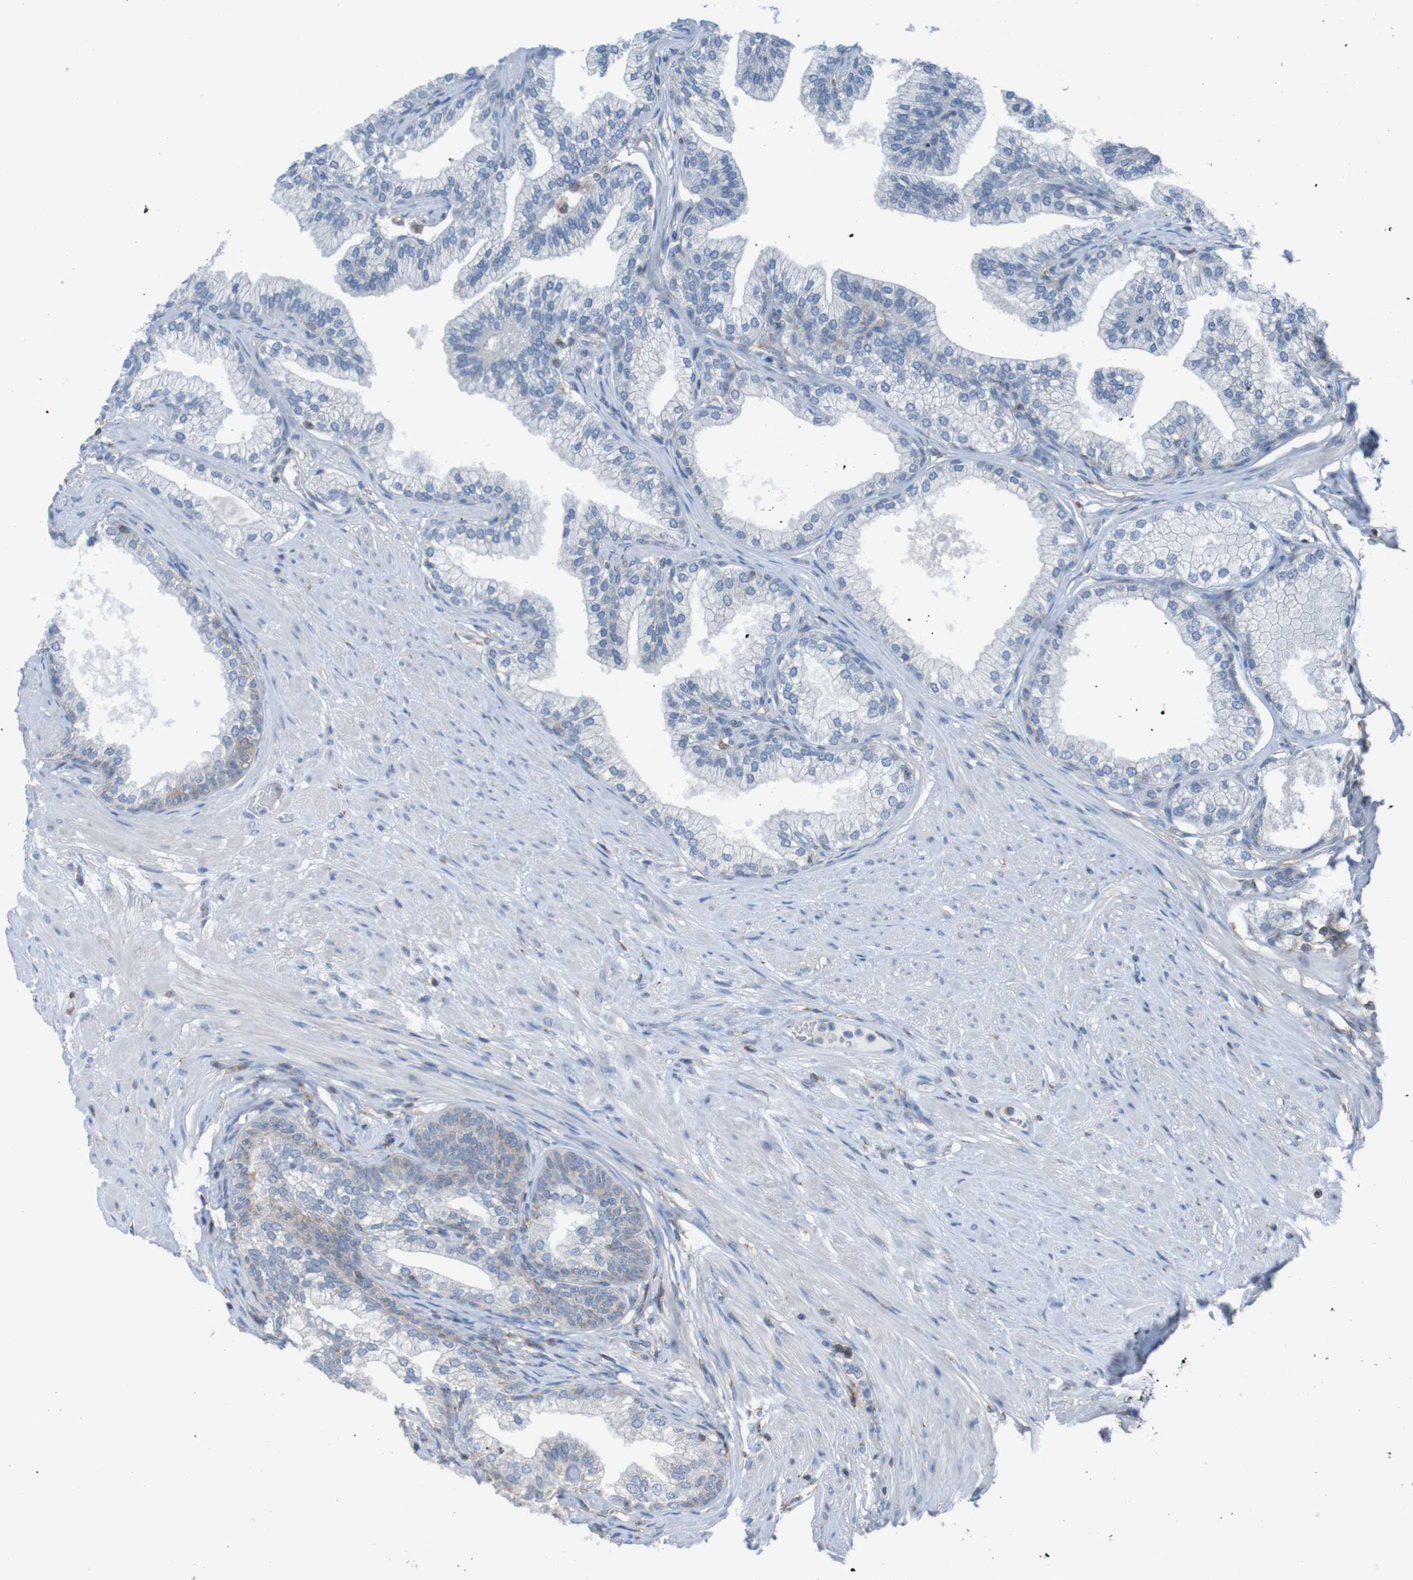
{"staining": {"intensity": "moderate", "quantity": "<25%", "location": "cytoplasmic/membranous"}, "tissue": "prostate", "cell_type": "Glandular cells", "image_type": "normal", "snomed": [{"axis": "morphology", "description": "Normal tissue, NOS"}, {"axis": "morphology", "description": "Urothelial carcinoma, Low grade"}, {"axis": "topography", "description": "Urinary bladder"}, {"axis": "topography", "description": "Prostate"}], "caption": "Prostate stained with a brown dye displays moderate cytoplasmic/membranous positive positivity in approximately <25% of glandular cells.", "gene": "MINAR1", "patient": {"sex": "male", "age": 60}}